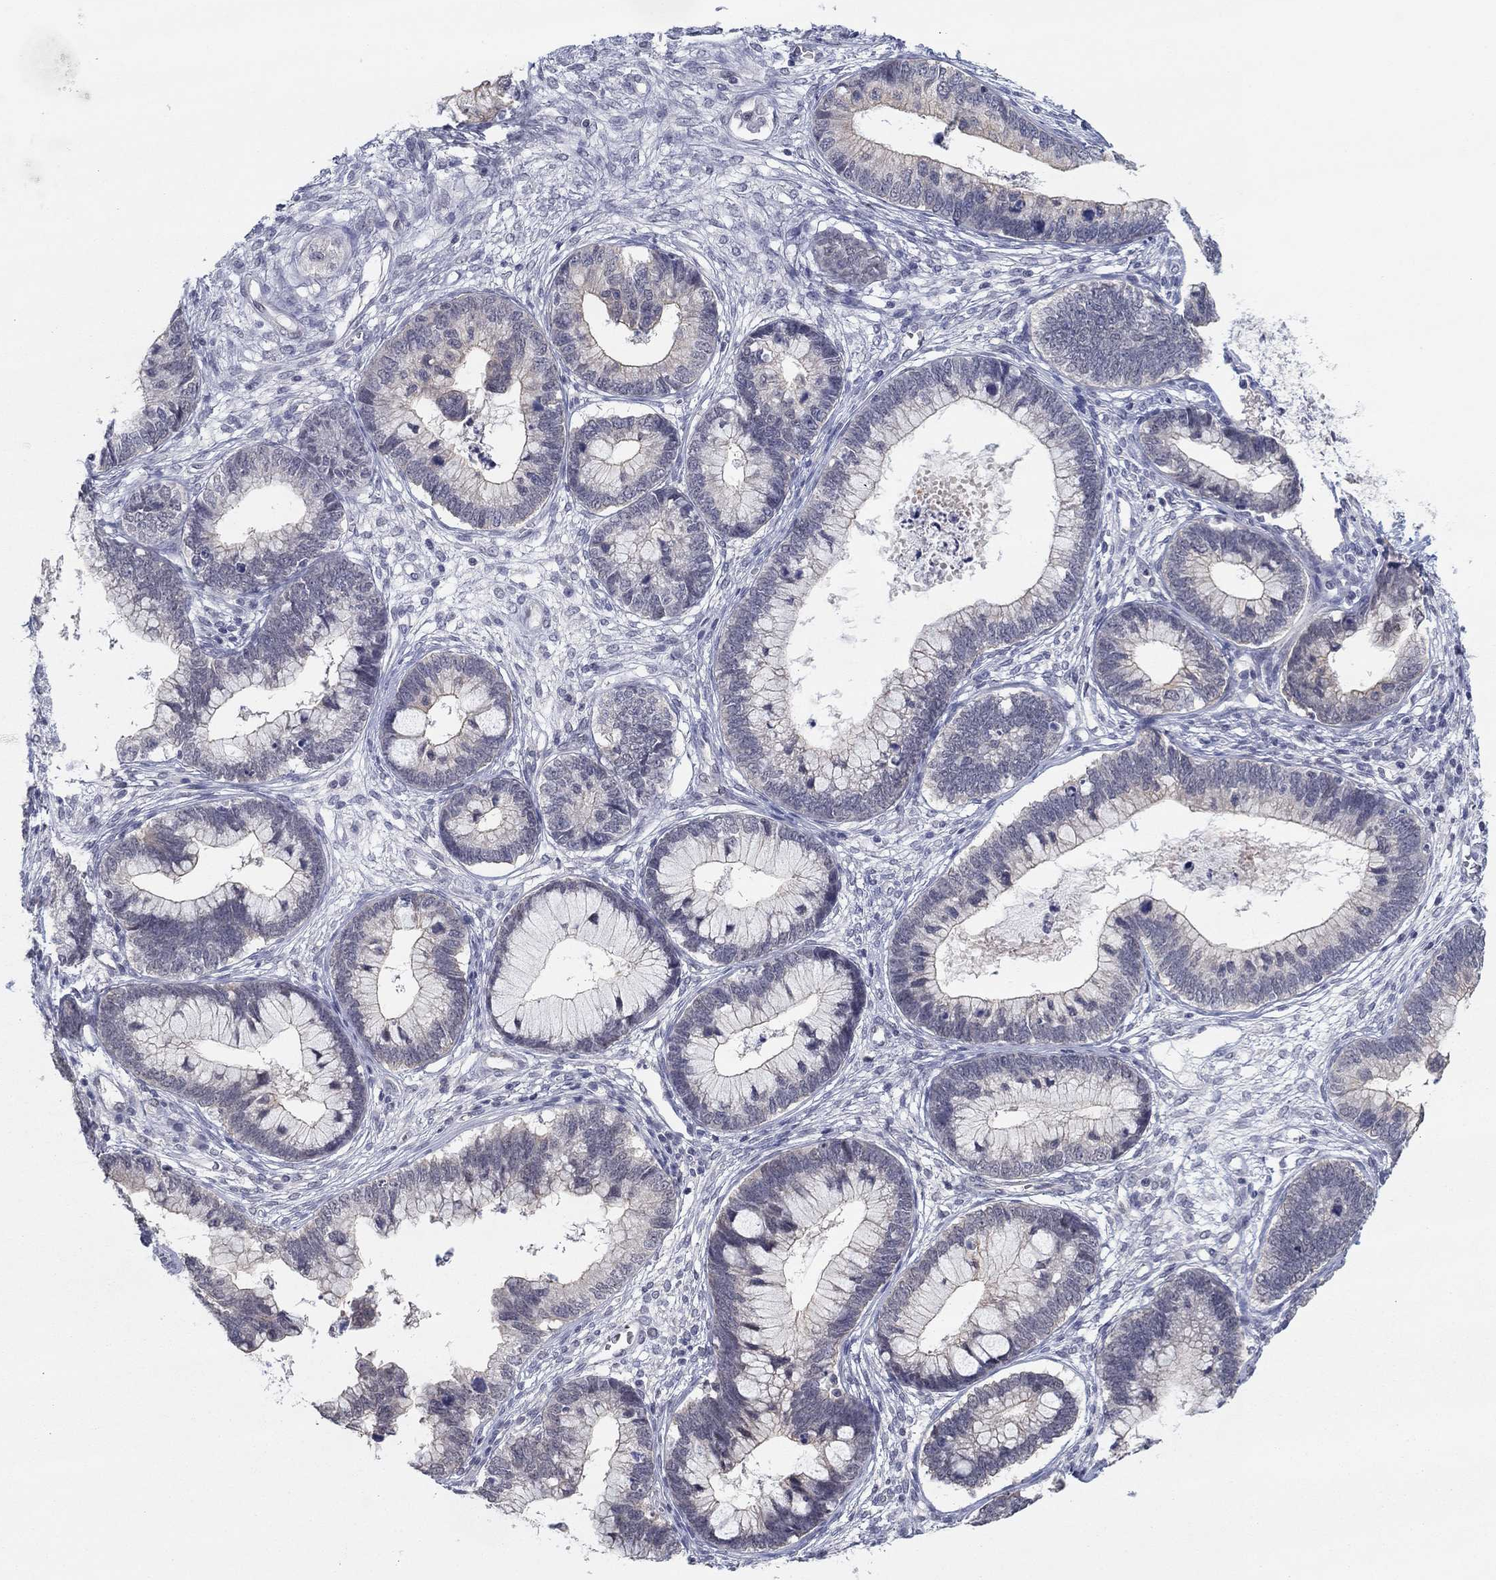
{"staining": {"intensity": "negative", "quantity": "none", "location": "none"}, "tissue": "cervical cancer", "cell_type": "Tumor cells", "image_type": "cancer", "snomed": [{"axis": "morphology", "description": "Adenocarcinoma, NOS"}, {"axis": "topography", "description": "Cervix"}], "caption": "The immunohistochemistry histopathology image has no significant staining in tumor cells of cervical adenocarcinoma tissue. (Brightfield microscopy of DAB immunohistochemistry at high magnification).", "gene": "SLC22A2", "patient": {"sex": "female", "age": 44}}